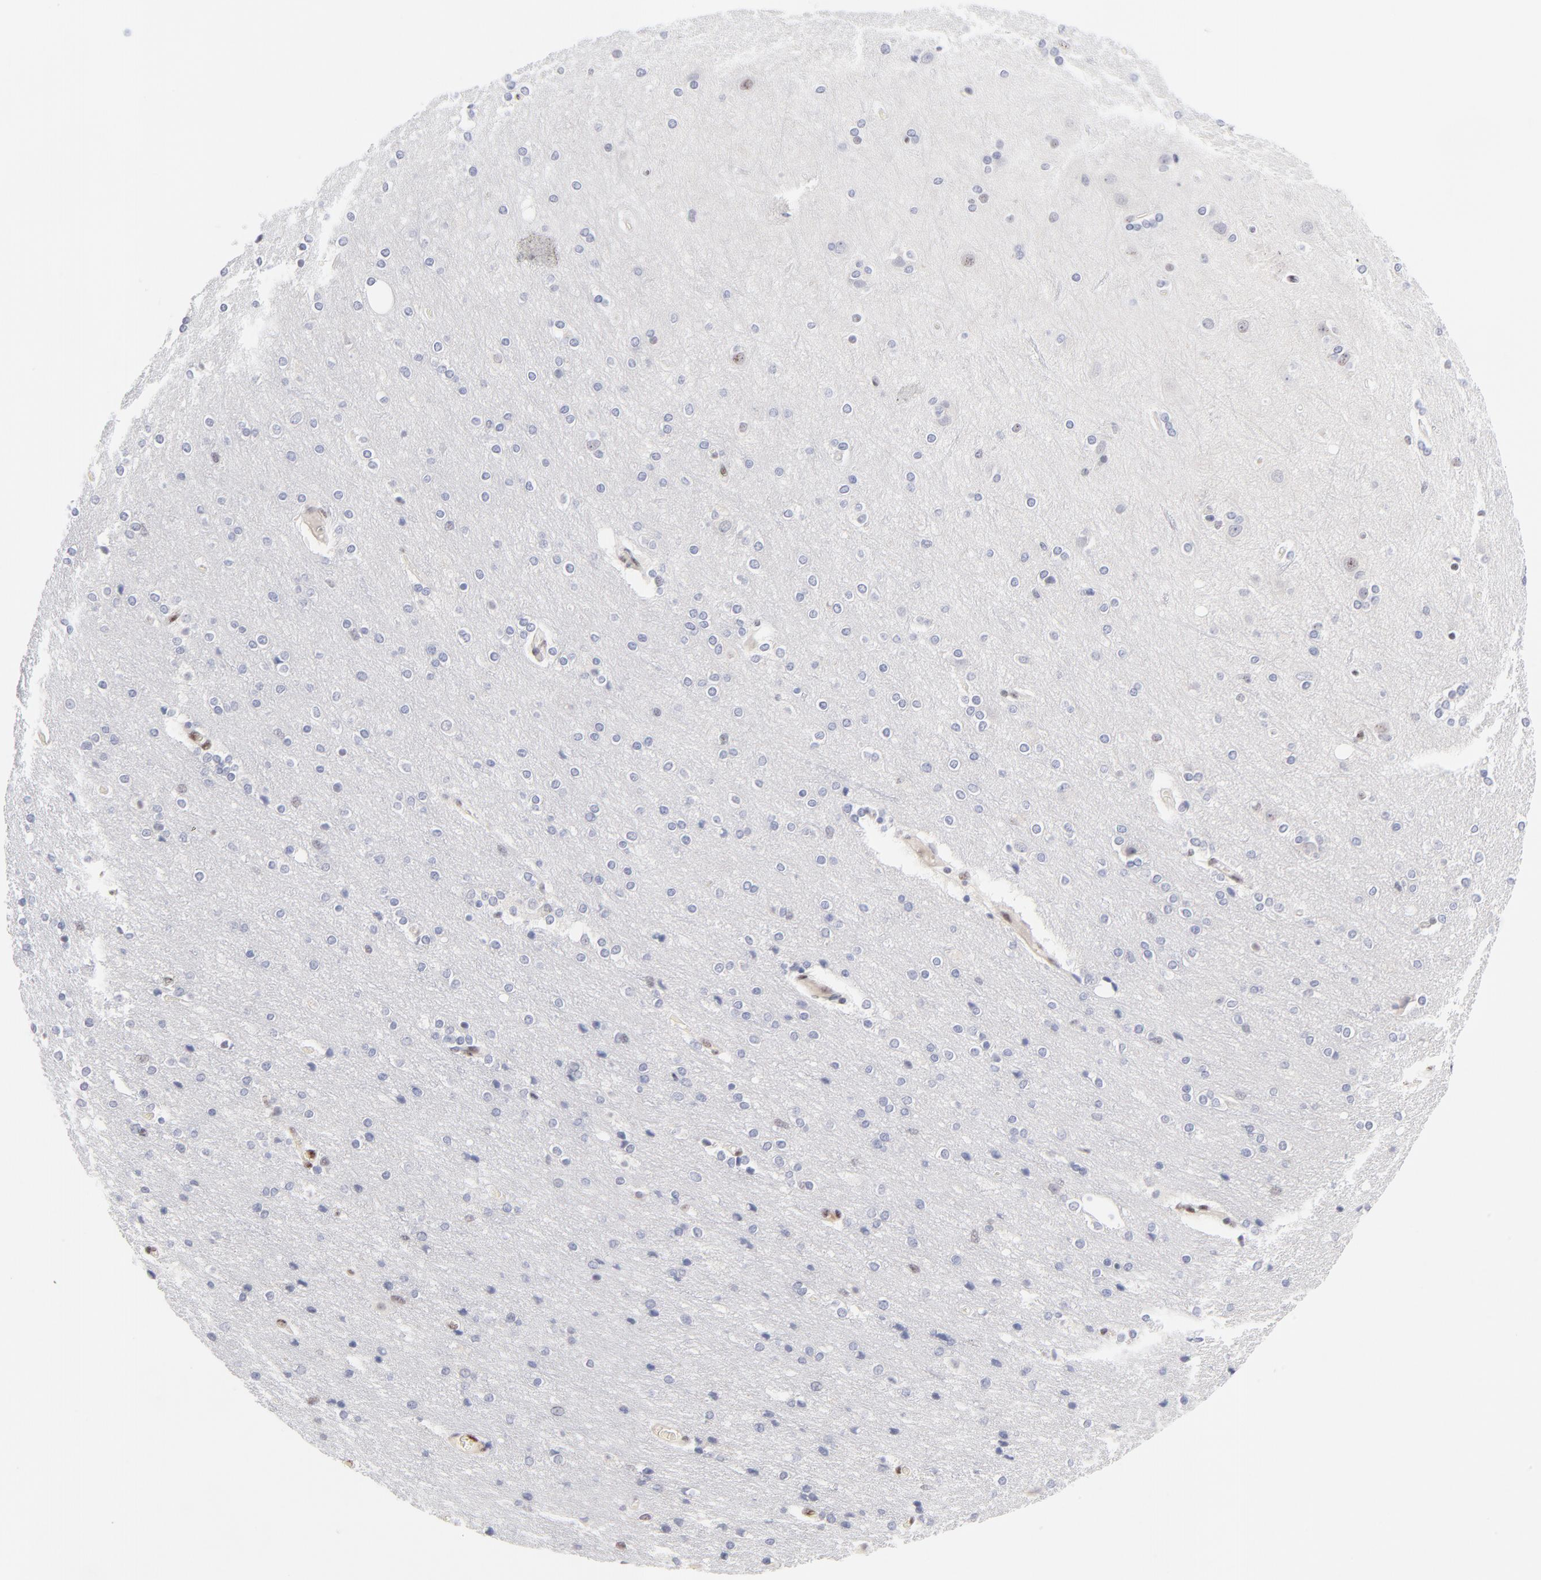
{"staining": {"intensity": "moderate", "quantity": "<25%", "location": "nuclear"}, "tissue": "cerebral cortex", "cell_type": "Endothelial cells", "image_type": "normal", "snomed": [{"axis": "morphology", "description": "Normal tissue, NOS"}, {"axis": "topography", "description": "Cerebral cortex"}], "caption": "Immunohistochemistry (IHC) image of unremarkable cerebral cortex stained for a protein (brown), which displays low levels of moderate nuclear staining in approximately <25% of endothelial cells.", "gene": "STAT3", "patient": {"sex": "female", "age": 54}}